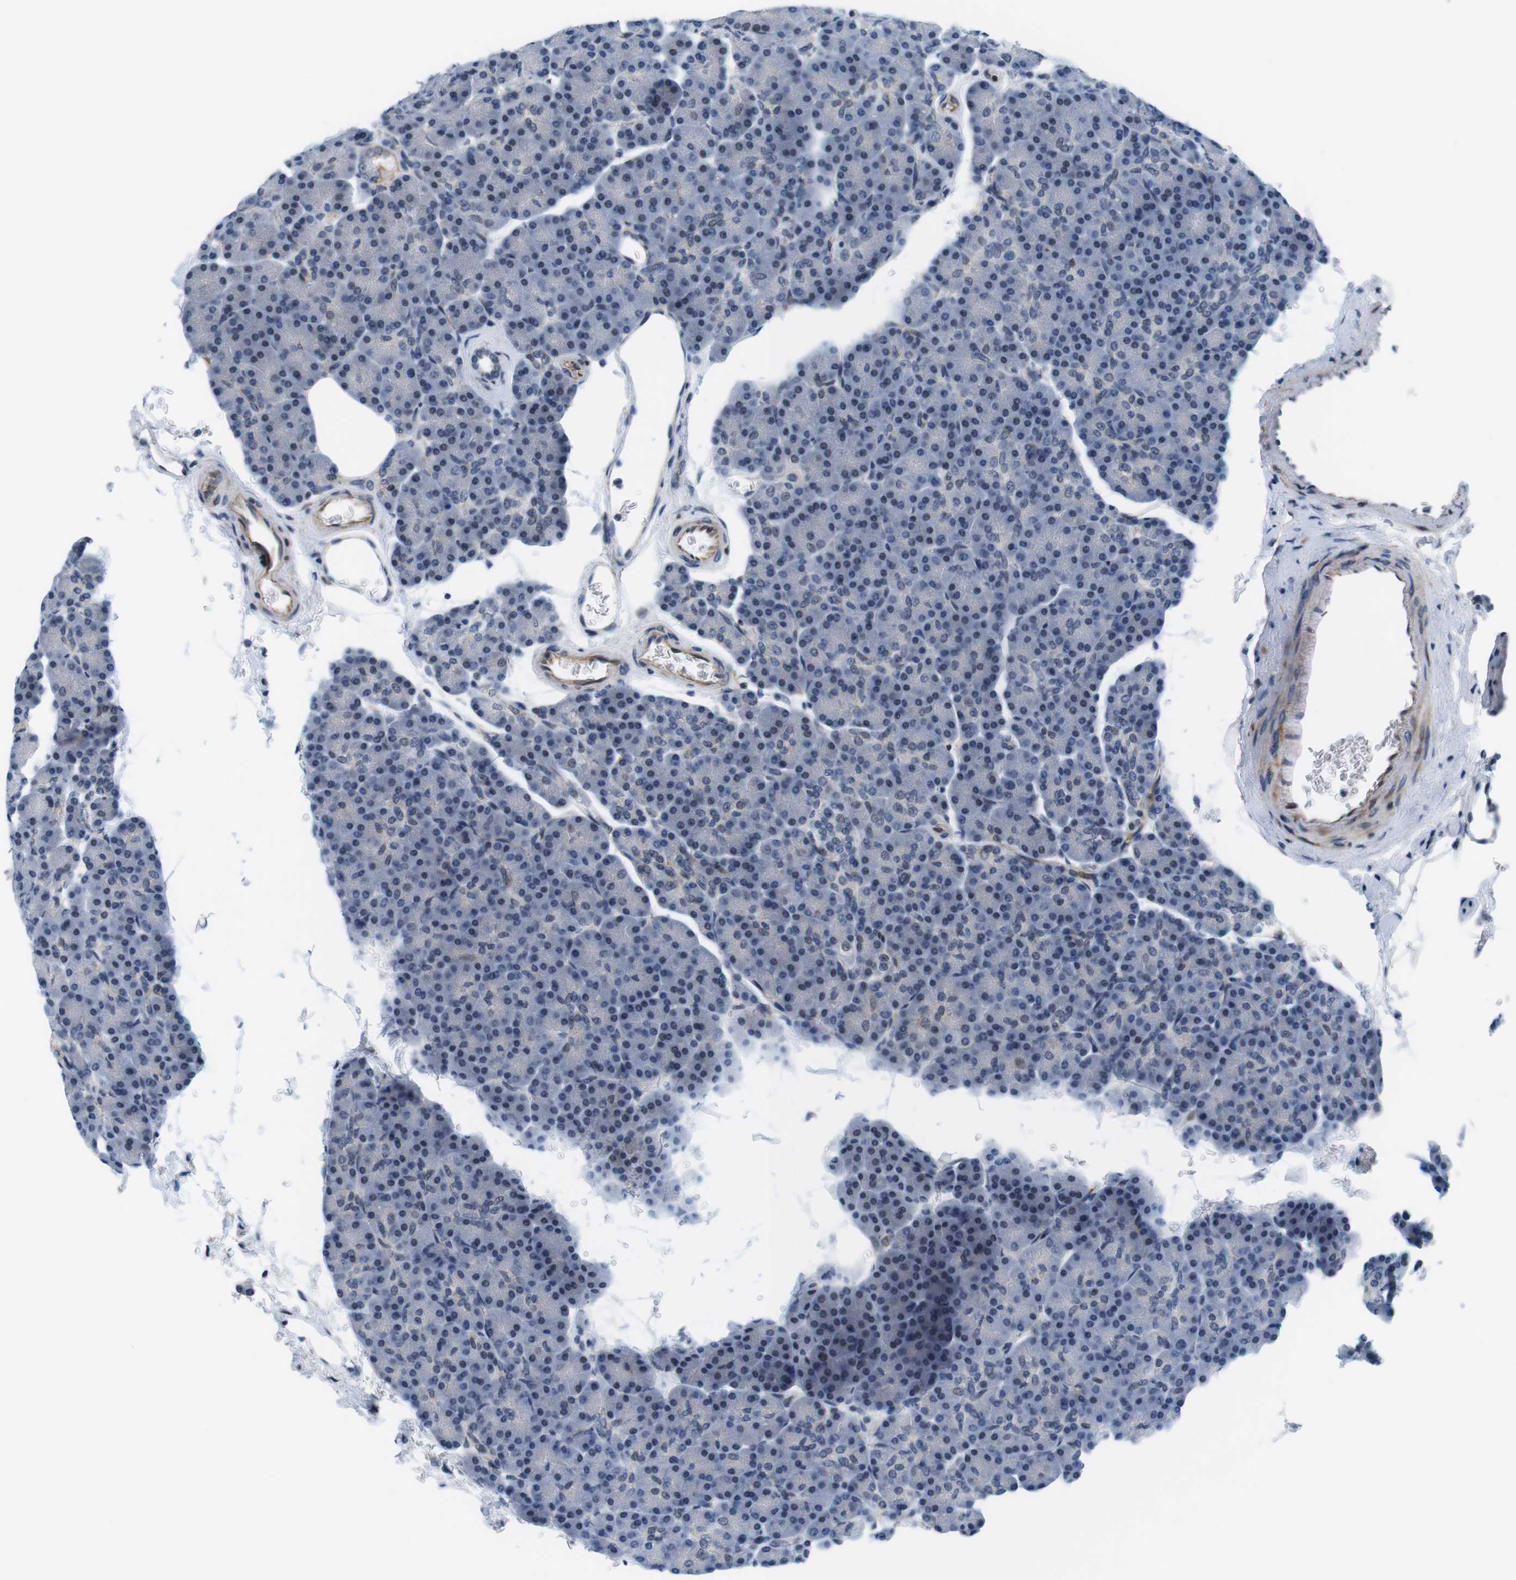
{"staining": {"intensity": "moderate", "quantity": "25%-75%", "location": "nuclear"}, "tissue": "pancreas", "cell_type": "Exocrine glandular cells", "image_type": "normal", "snomed": [{"axis": "morphology", "description": "Normal tissue, NOS"}, {"axis": "topography", "description": "Pancreas"}], "caption": "Immunohistochemical staining of unremarkable pancreas displays moderate nuclear protein staining in about 25%-75% of exocrine glandular cells.", "gene": "MLH1", "patient": {"sex": "female", "age": 43}}